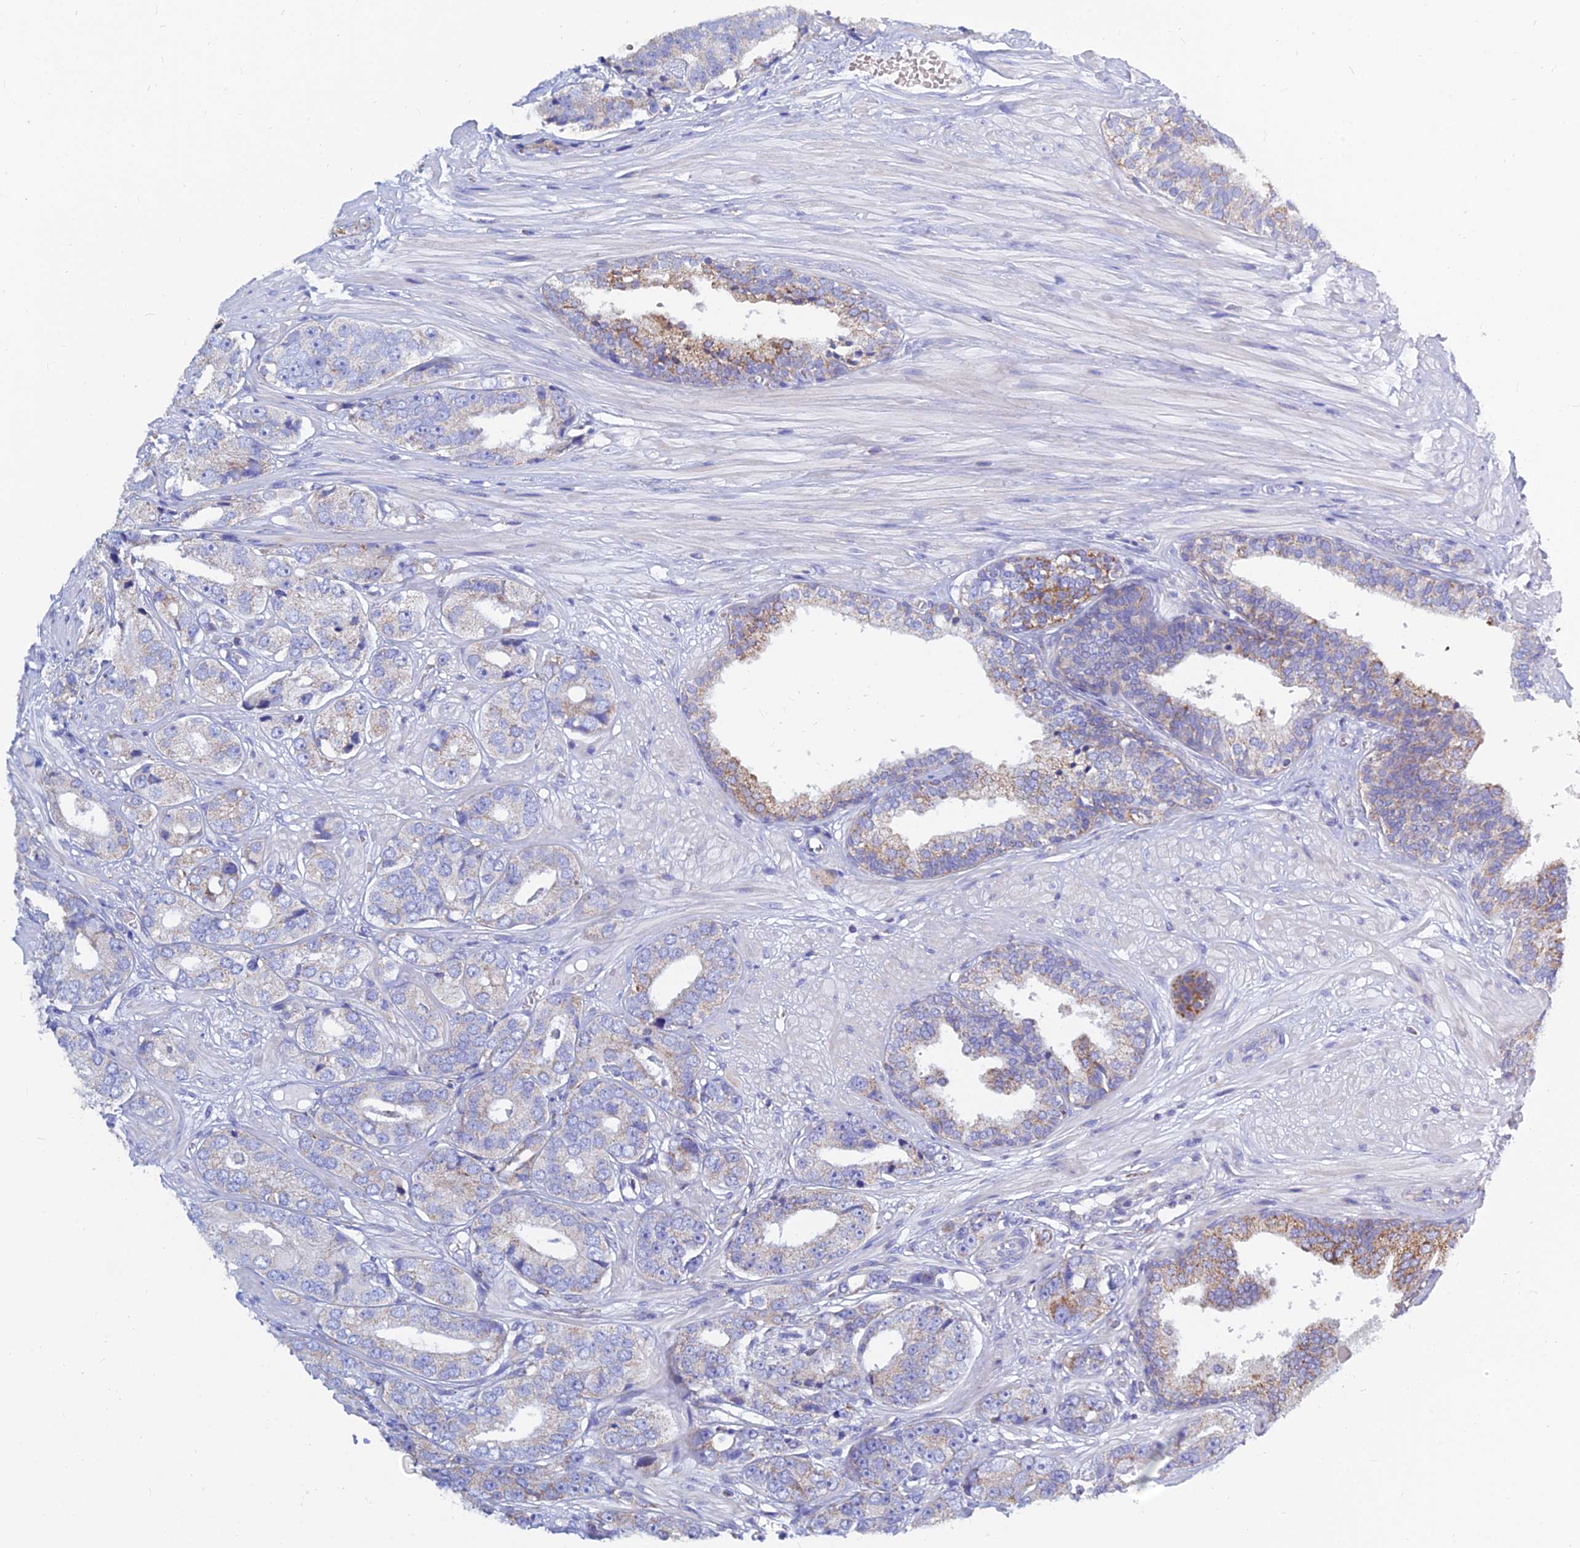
{"staining": {"intensity": "weak", "quantity": "<25%", "location": "cytoplasmic/membranous"}, "tissue": "prostate cancer", "cell_type": "Tumor cells", "image_type": "cancer", "snomed": [{"axis": "morphology", "description": "Adenocarcinoma, High grade"}, {"axis": "topography", "description": "Prostate"}], "caption": "DAB (3,3'-diaminobenzidine) immunohistochemical staining of high-grade adenocarcinoma (prostate) reveals no significant positivity in tumor cells. Brightfield microscopy of IHC stained with DAB (brown) and hematoxylin (blue), captured at high magnification.", "gene": "MGST1", "patient": {"sex": "male", "age": 71}}